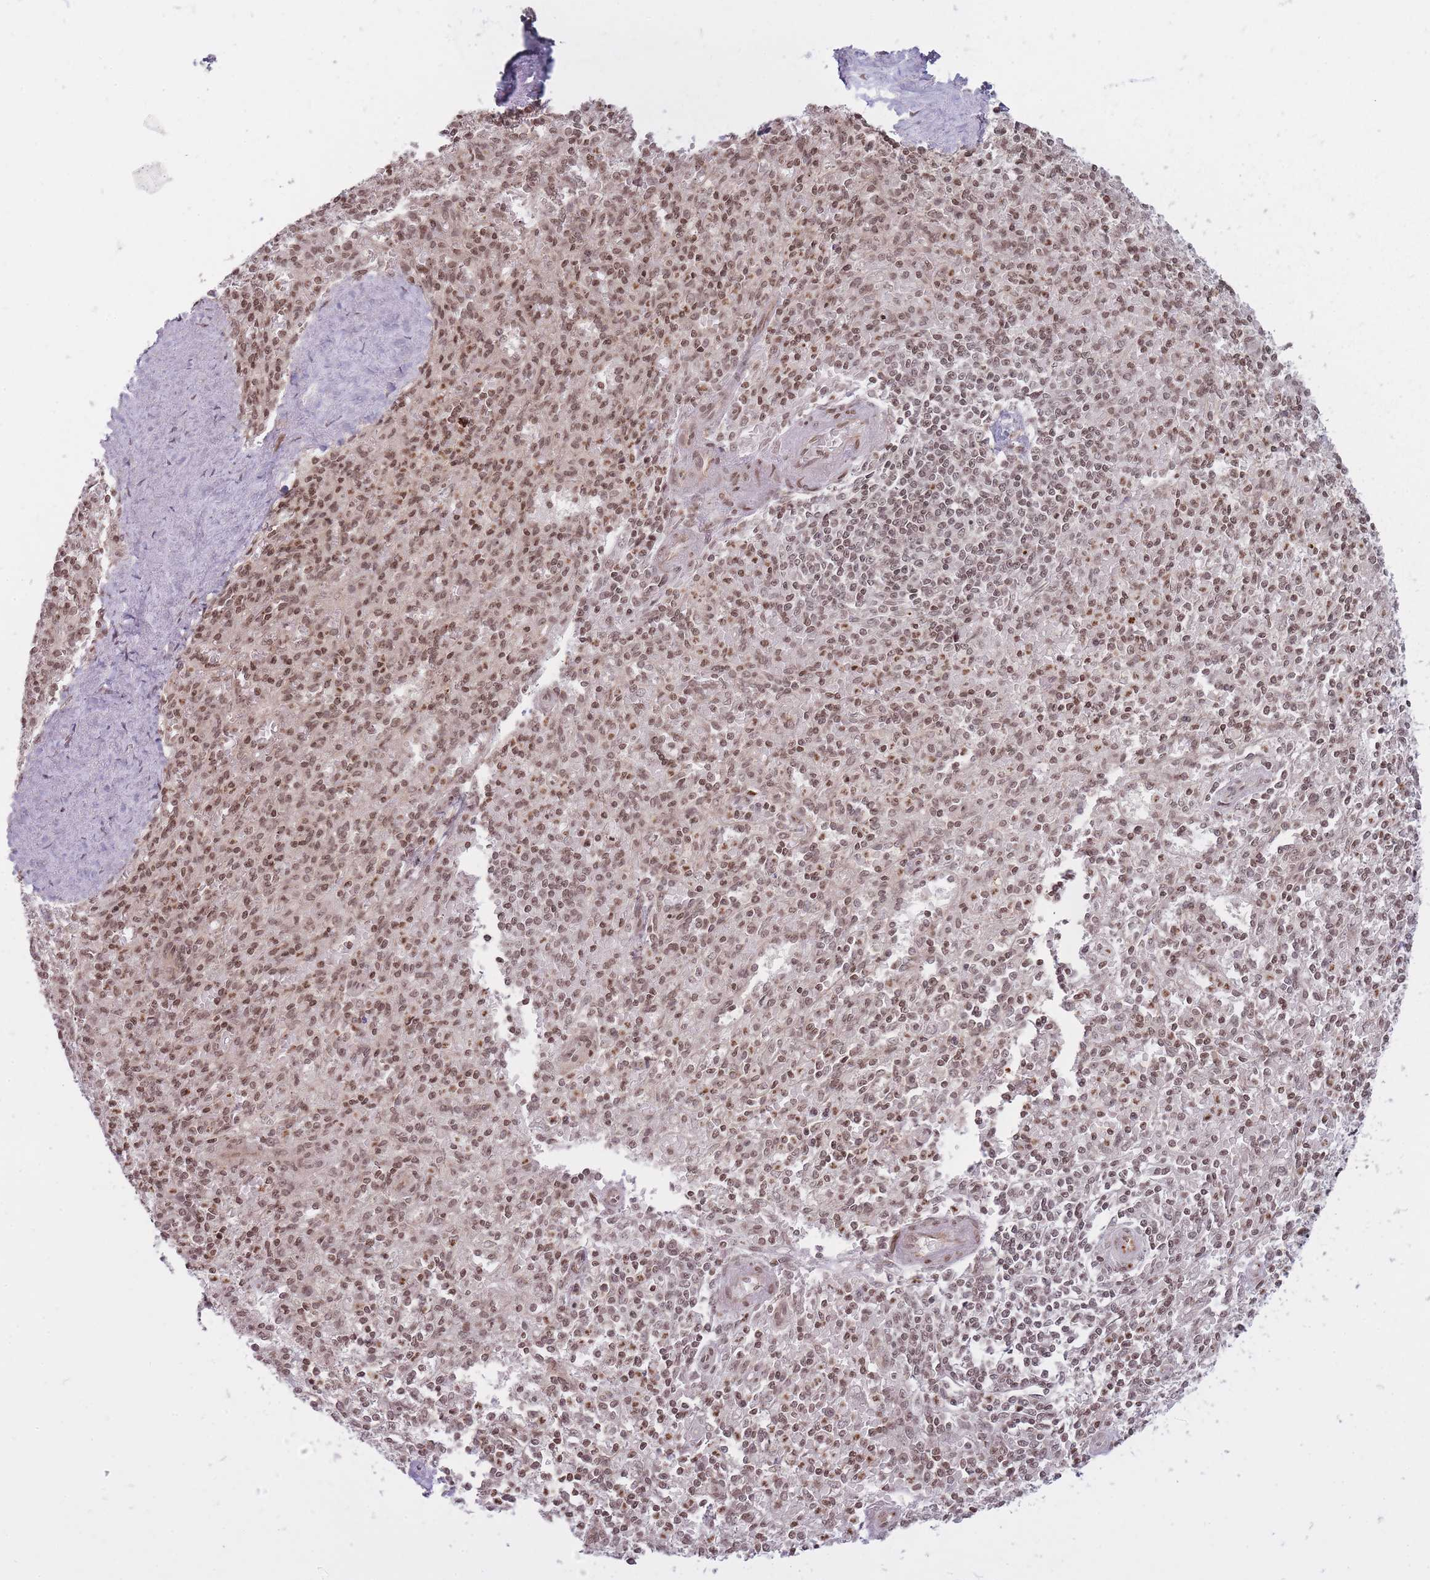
{"staining": {"intensity": "strong", "quantity": "25%-75%", "location": "nuclear"}, "tissue": "spleen", "cell_type": "Cells in red pulp", "image_type": "normal", "snomed": [{"axis": "morphology", "description": "Normal tissue, NOS"}, {"axis": "topography", "description": "Spleen"}], "caption": "IHC image of unremarkable spleen stained for a protein (brown), which demonstrates high levels of strong nuclear positivity in about 25%-75% of cells in red pulp.", "gene": "TMC6", "patient": {"sex": "female", "age": 70}}